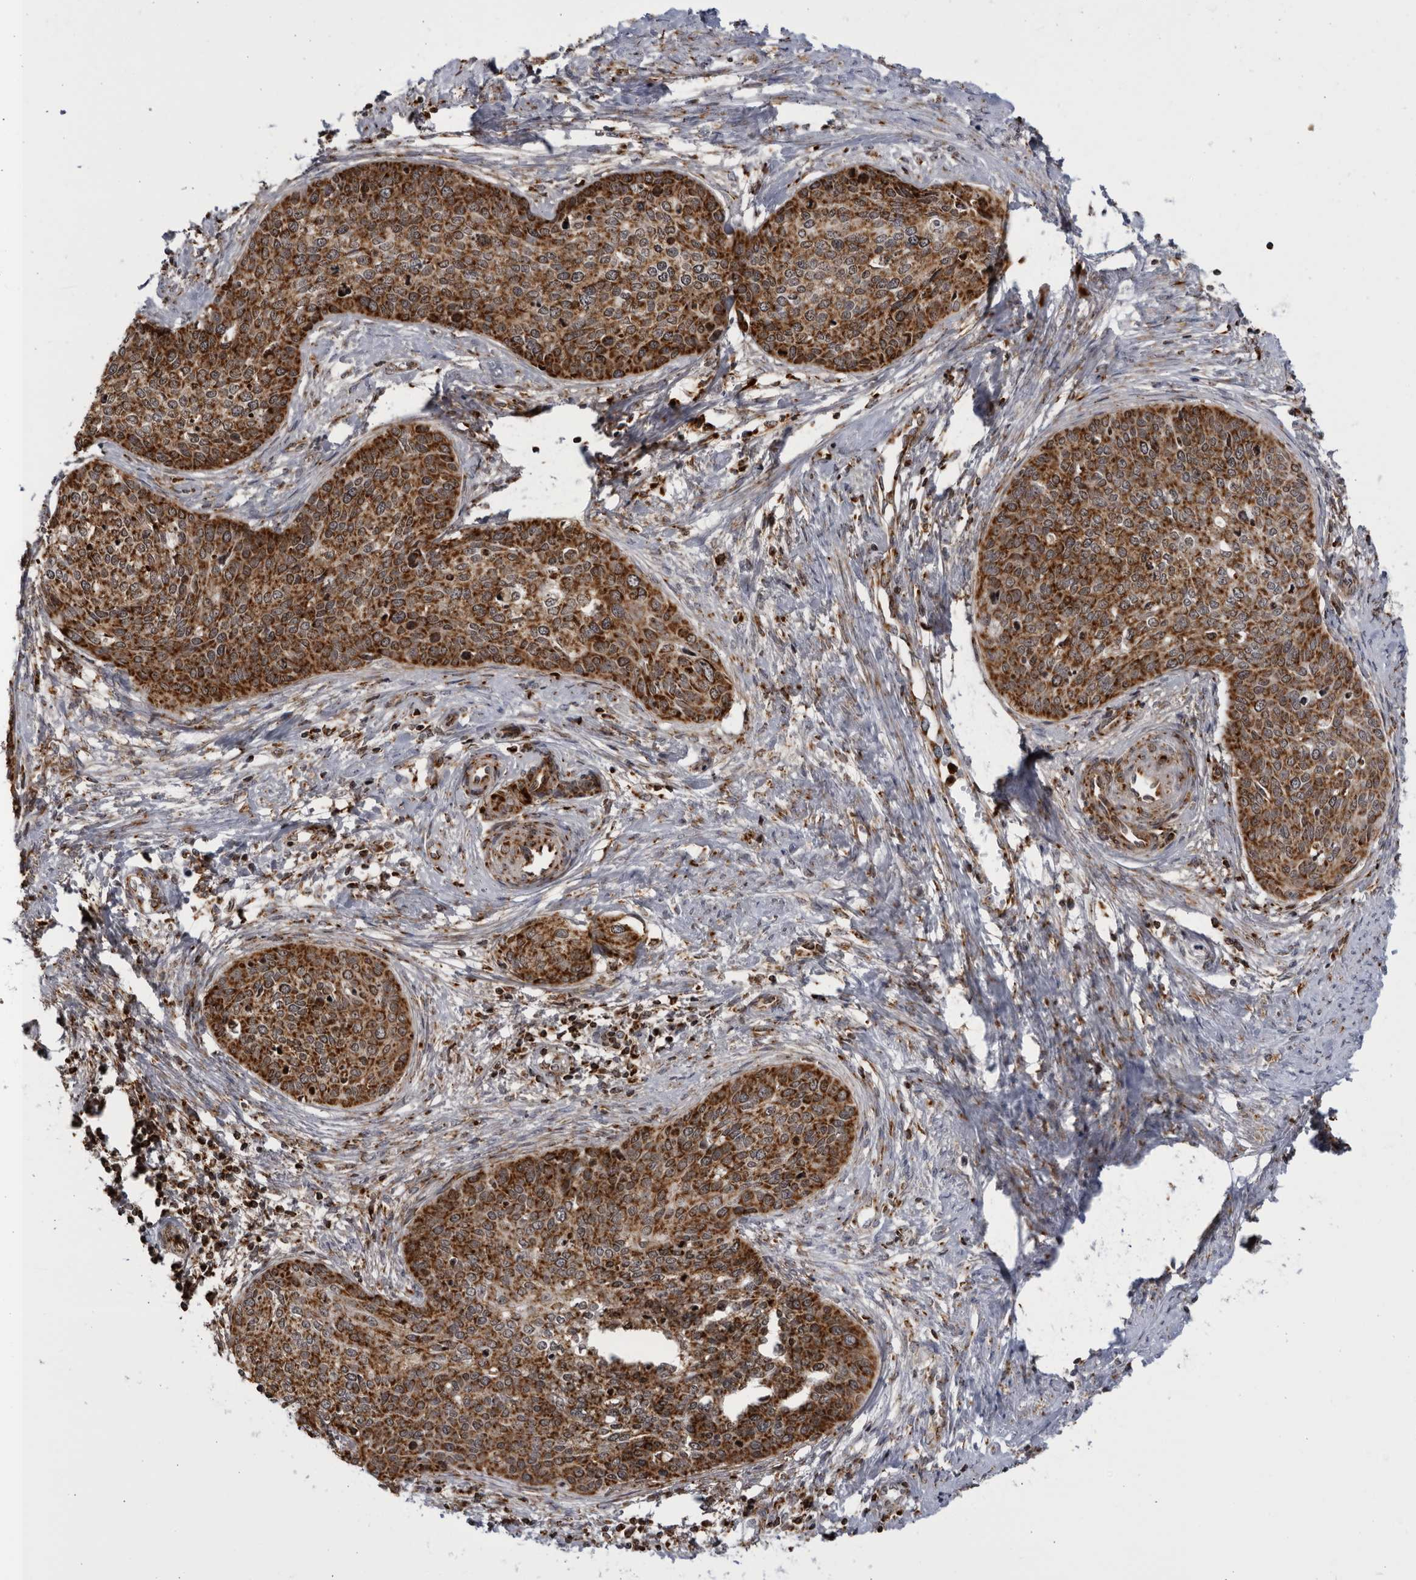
{"staining": {"intensity": "strong", "quantity": ">75%", "location": "cytoplasmic/membranous"}, "tissue": "cervical cancer", "cell_type": "Tumor cells", "image_type": "cancer", "snomed": [{"axis": "morphology", "description": "Squamous cell carcinoma, NOS"}, {"axis": "topography", "description": "Cervix"}], "caption": "Protein staining displays strong cytoplasmic/membranous expression in approximately >75% of tumor cells in cervical cancer. The protein of interest is stained brown, and the nuclei are stained in blue (DAB (3,3'-diaminobenzidine) IHC with brightfield microscopy, high magnification).", "gene": "RBM34", "patient": {"sex": "female", "age": 37}}